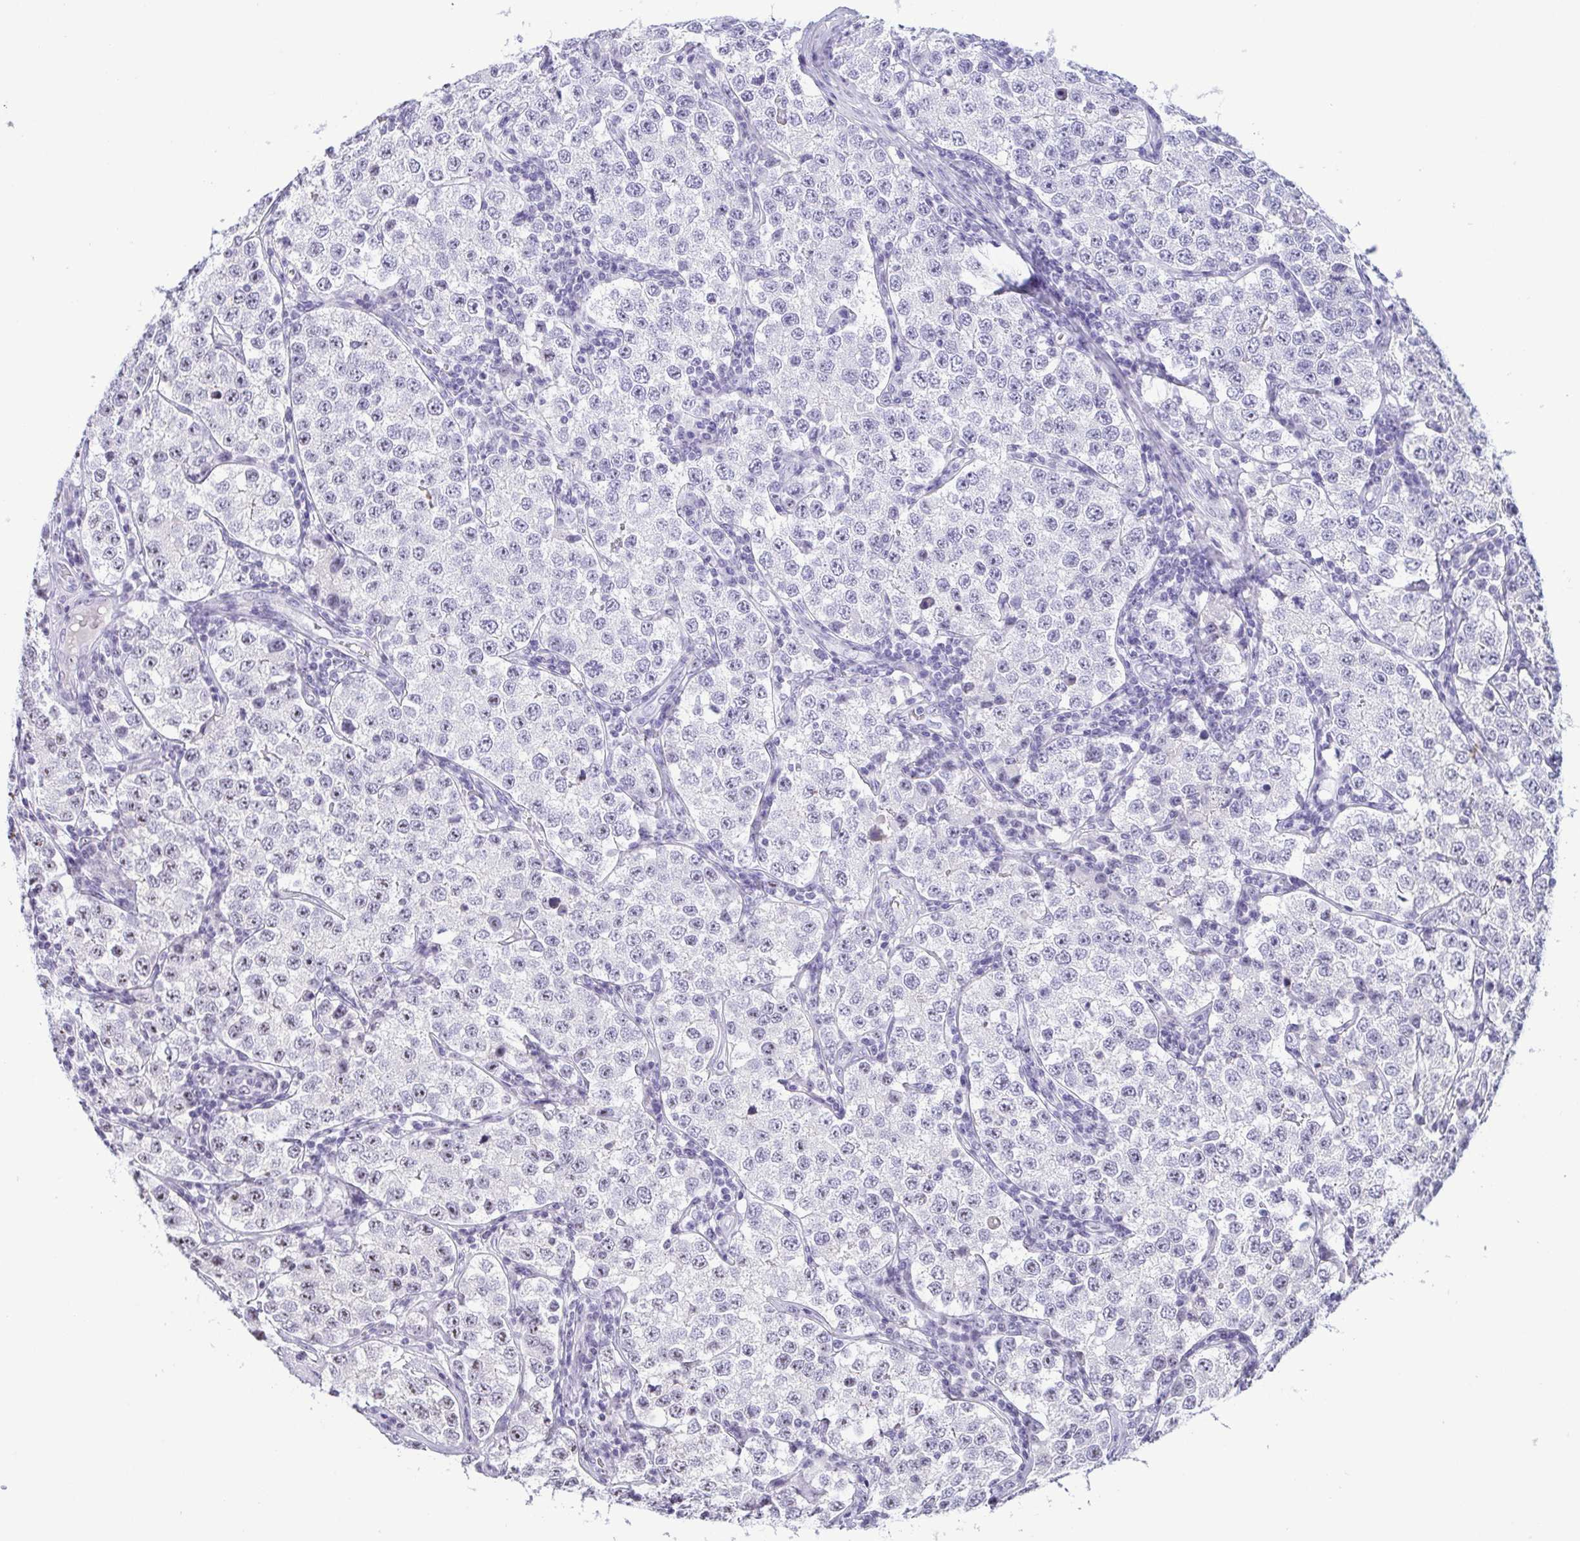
{"staining": {"intensity": "negative", "quantity": "none", "location": "none"}, "tissue": "testis cancer", "cell_type": "Tumor cells", "image_type": "cancer", "snomed": [{"axis": "morphology", "description": "Seminoma, NOS"}, {"axis": "topography", "description": "Testis"}], "caption": "This is an immunohistochemistry micrograph of testis cancer (seminoma). There is no positivity in tumor cells.", "gene": "BZW1", "patient": {"sex": "male", "age": 34}}